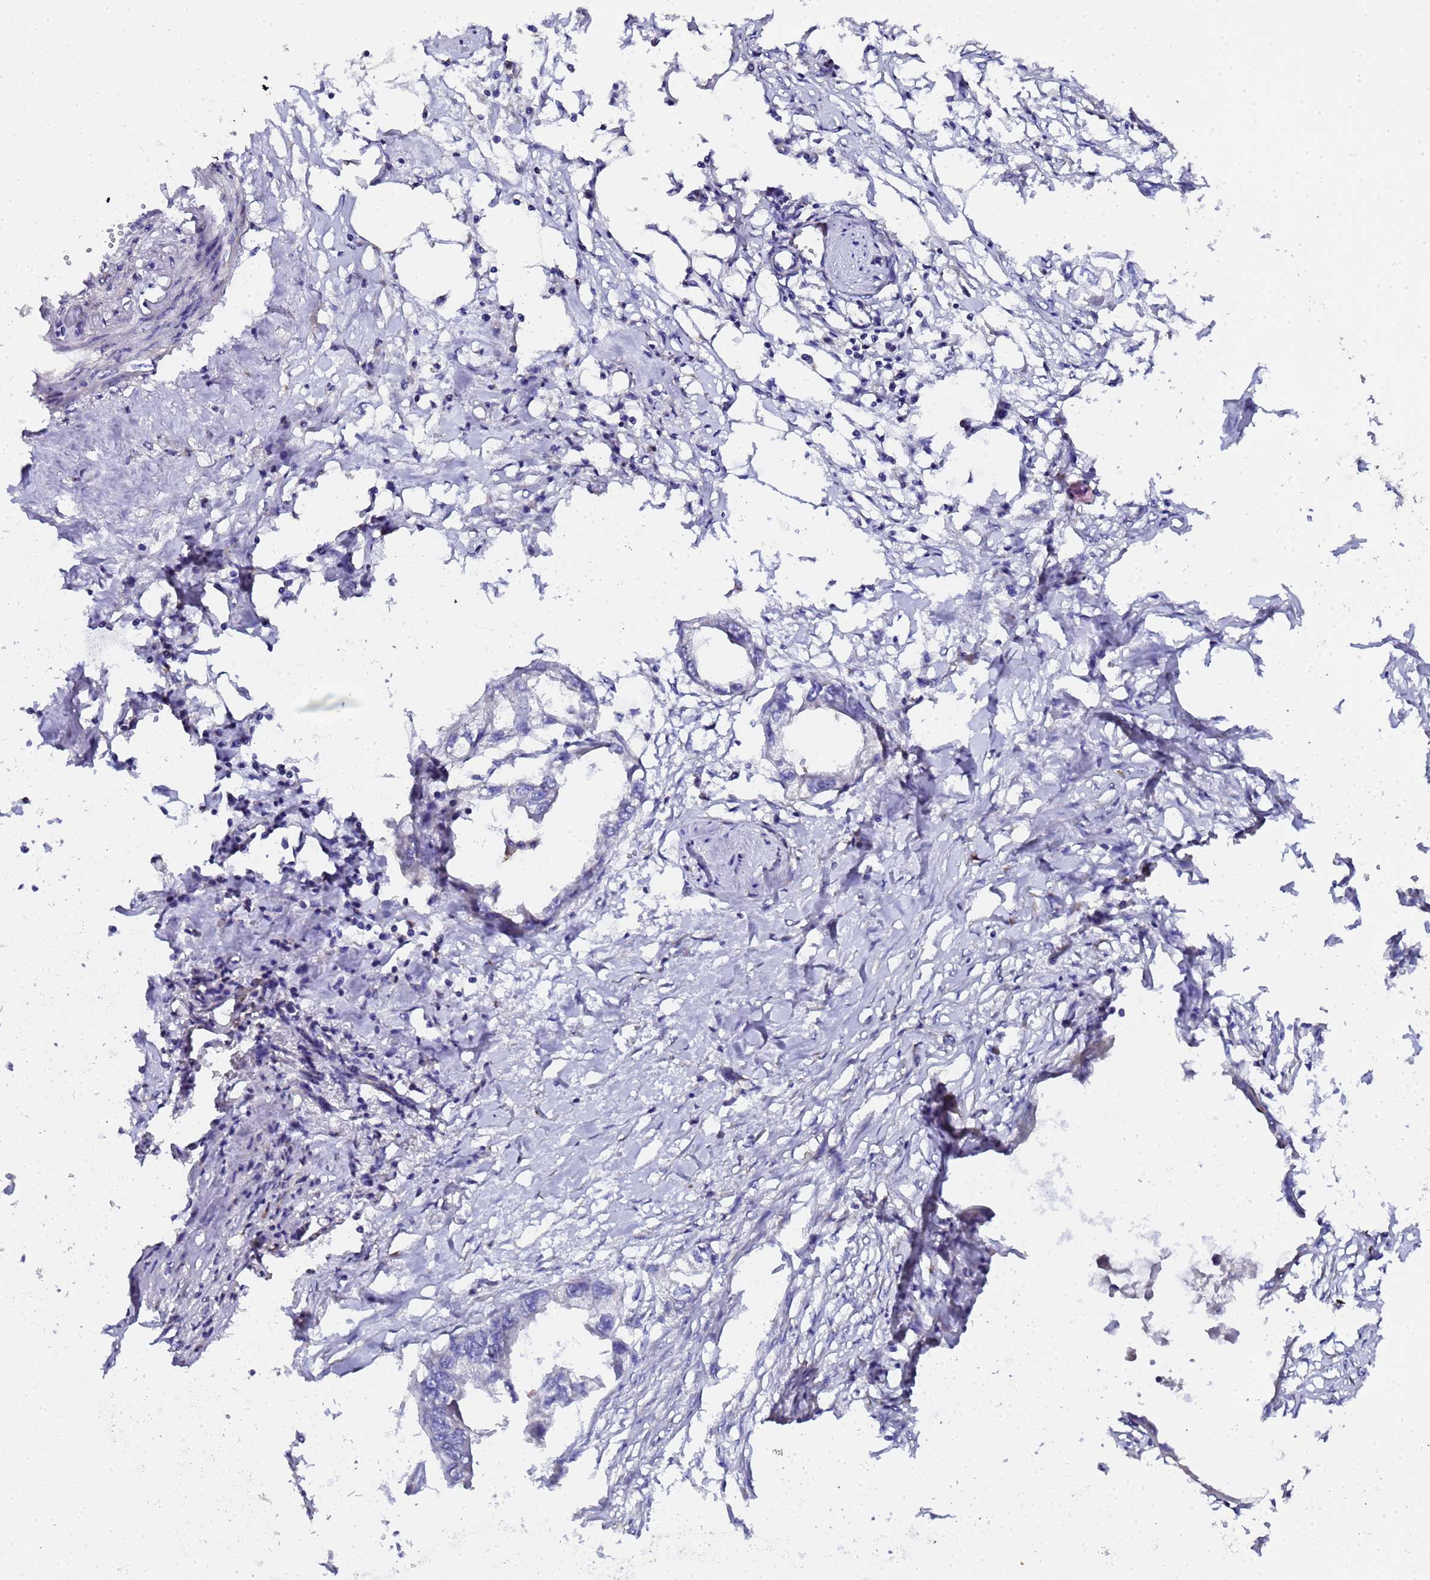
{"staining": {"intensity": "negative", "quantity": "none", "location": "none"}, "tissue": "endometrial cancer", "cell_type": "Tumor cells", "image_type": "cancer", "snomed": [{"axis": "morphology", "description": "Adenocarcinoma, NOS"}, {"axis": "morphology", "description": "Adenocarcinoma, metastatic, NOS"}, {"axis": "topography", "description": "Adipose tissue"}, {"axis": "topography", "description": "Endometrium"}], "caption": "This micrograph is of endometrial cancer stained with IHC to label a protein in brown with the nuclei are counter-stained blue. There is no positivity in tumor cells. Nuclei are stained in blue.", "gene": "MOCS1", "patient": {"sex": "female", "age": 67}}